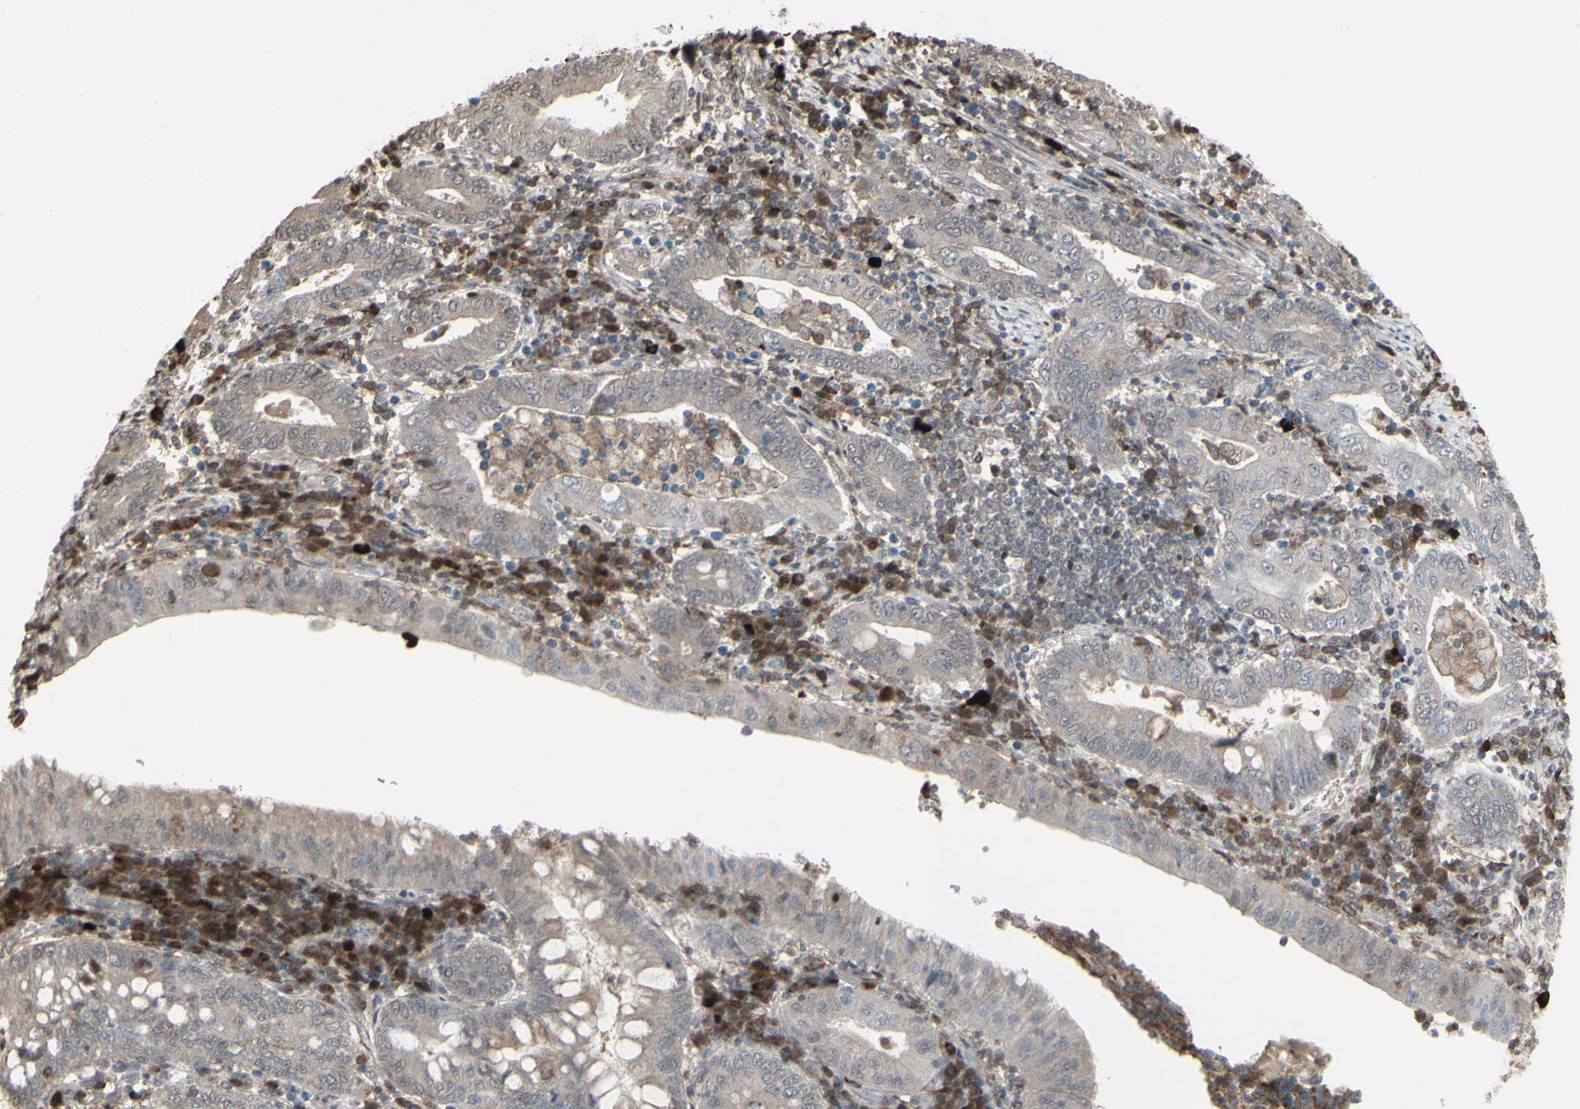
{"staining": {"intensity": "weak", "quantity": ">75%", "location": "cytoplasmic/membranous"}, "tissue": "stomach cancer", "cell_type": "Tumor cells", "image_type": "cancer", "snomed": [{"axis": "morphology", "description": "Normal tissue, NOS"}, {"axis": "morphology", "description": "Adenocarcinoma, NOS"}, {"axis": "topography", "description": "Esophagus"}, {"axis": "topography", "description": "Stomach, upper"}, {"axis": "topography", "description": "Peripheral nerve tissue"}], "caption": "This is an image of immunohistochemistry (IHC) staining of adenocarcinoma (stomach), which shows weak staining in the cytoplasmic/membranous of tumor cells.", "gene": "CD33", "patient": {"sex": "male", "age": 62}}